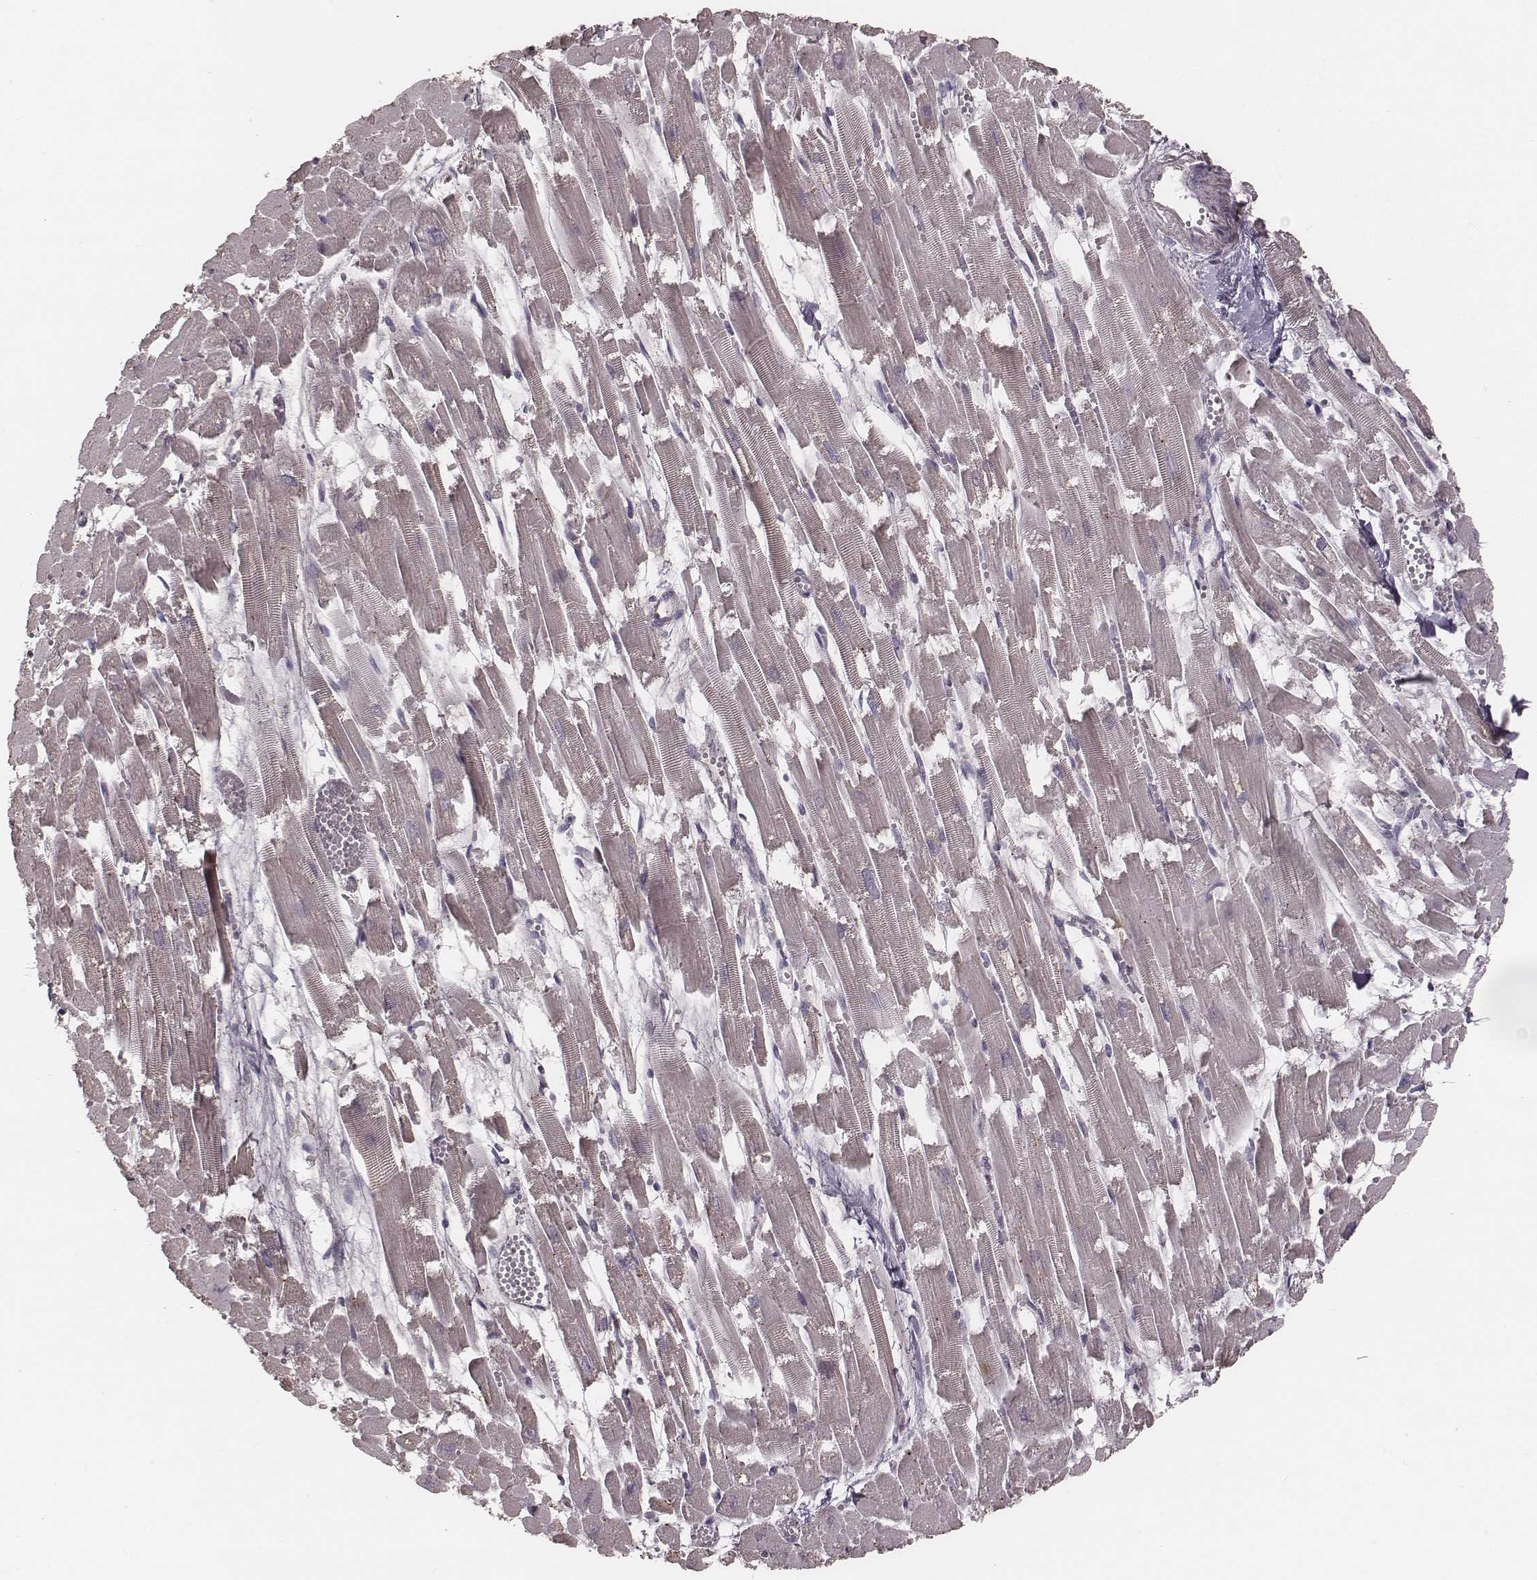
{"staining": {"intensity": "moderate", "quantity": "<25%", "location": "cytoplasmic/membranous"}, "tissue": "heart muscle", "cell_type": "Cardiomyocytes", "image_type": "normal", "snomed": [{"axis": "morphology", "description": "Normal tissue, NOS"}, {"axis": "topography", "description": "Heart"}], "caption": "A brown stain highlights moderate cytoplasmic/membranous expression of a protein in cardiomyocytes of unremarkable heart muscle. The staining is performed using DAB (3,3'-diaminobenzidine) brown chromogen to label protein expression. The nuclei are counter-stained blue using hematoxylin.", "gene": "SLC7A4", "patient": {"sex": "female", "age": 52}}